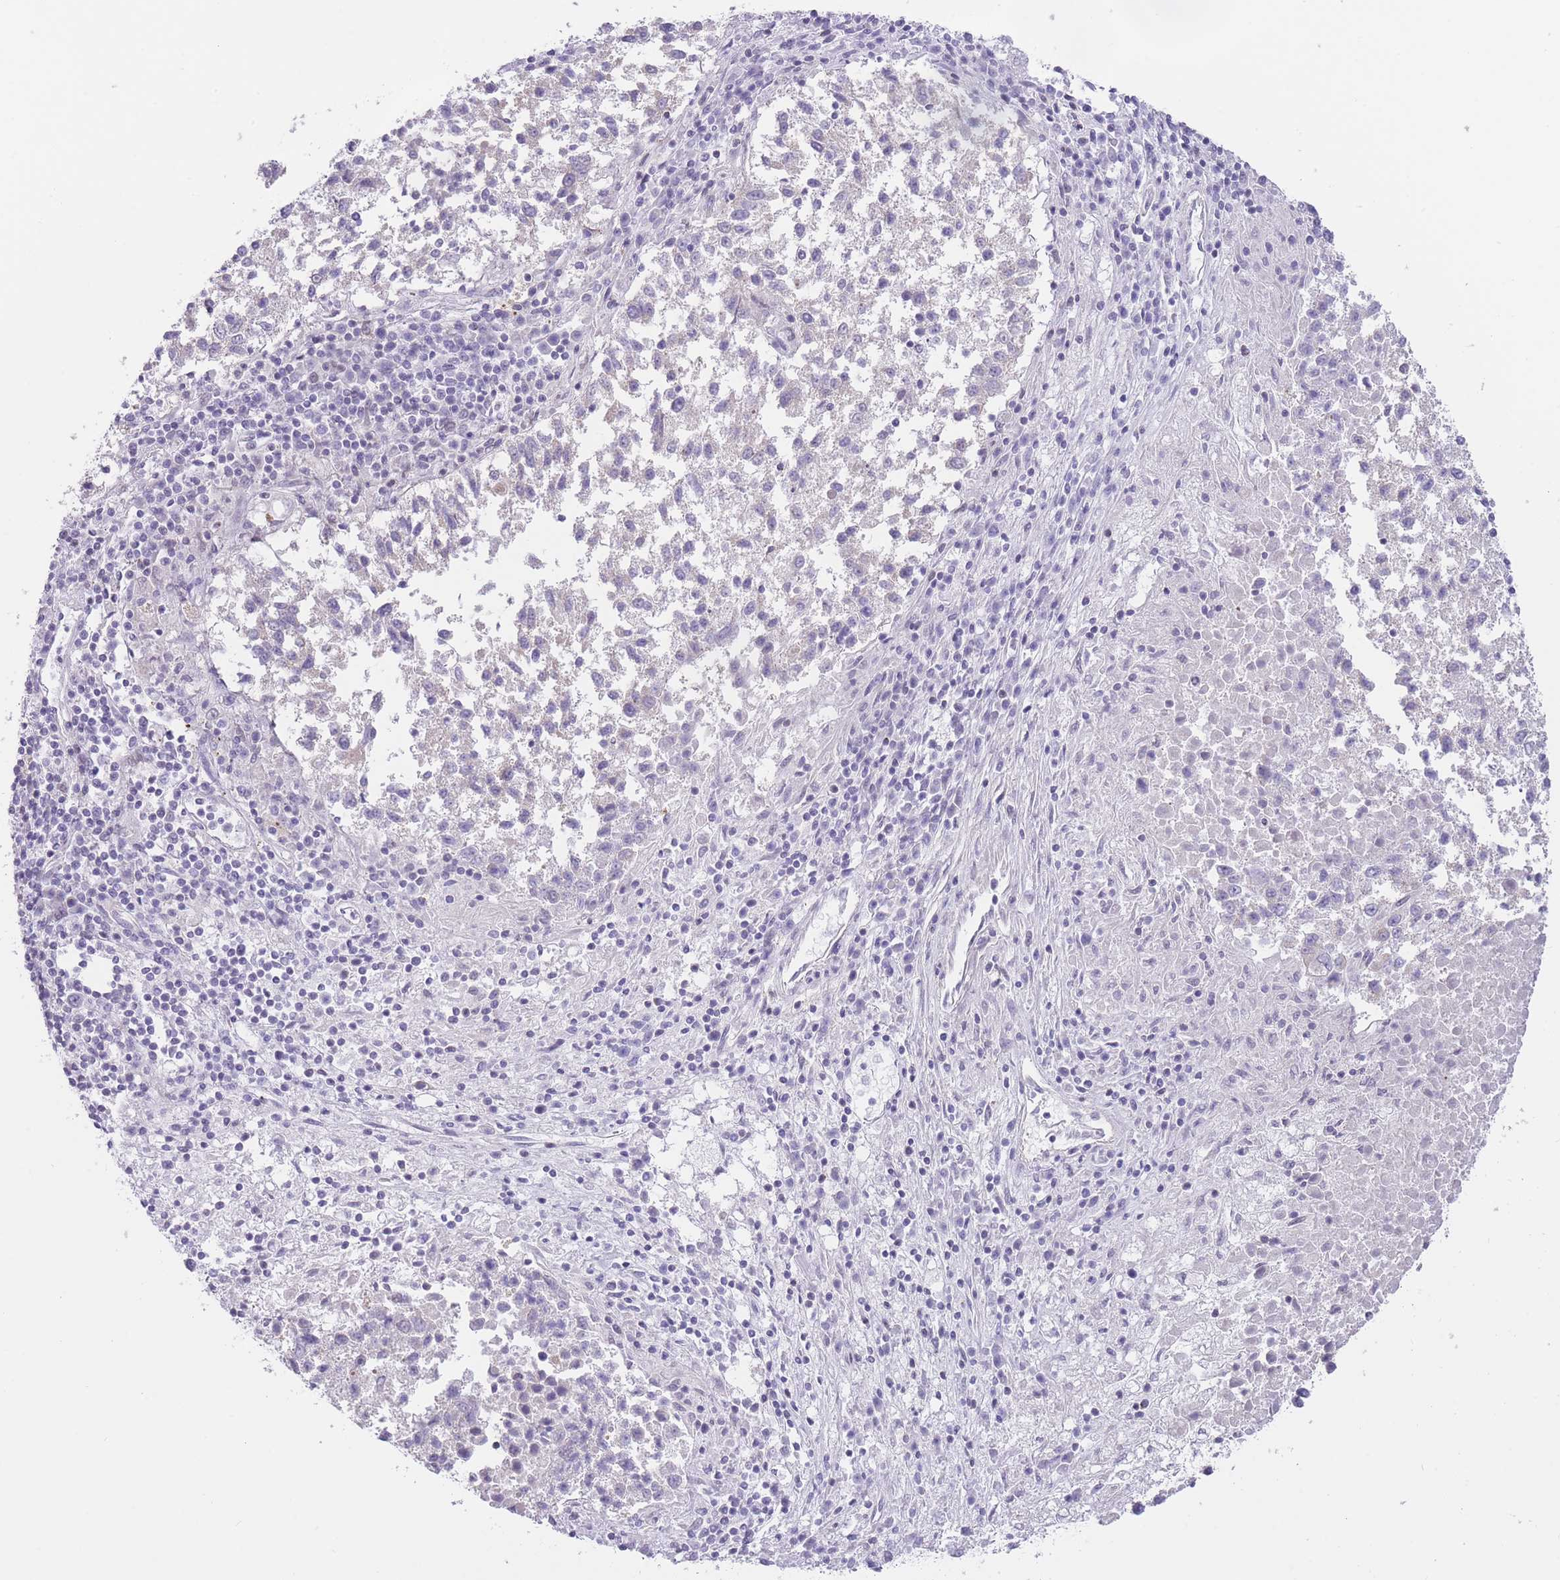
{"staining": {"intensity": "negative", "quantity": "none", "location": "none"}, "tissue": "lung cancer", "cell_type": "Tumor cells", "image_type": "cancer", "snomed": [{"axis": "morphology", "description": "Squamous cell carcinoma, NOS"}, {"axis": "topography", "description": "Lung"}], "caption": "This micrograph is of lung cancer stained with immunohistochemistry (IHC) to label a protein in brown with the nuclei are counter-stained blue. There is no positivity in tumor cells.", "gene": "OR11H12", "patient": {"sex": "male", "age": 73}}